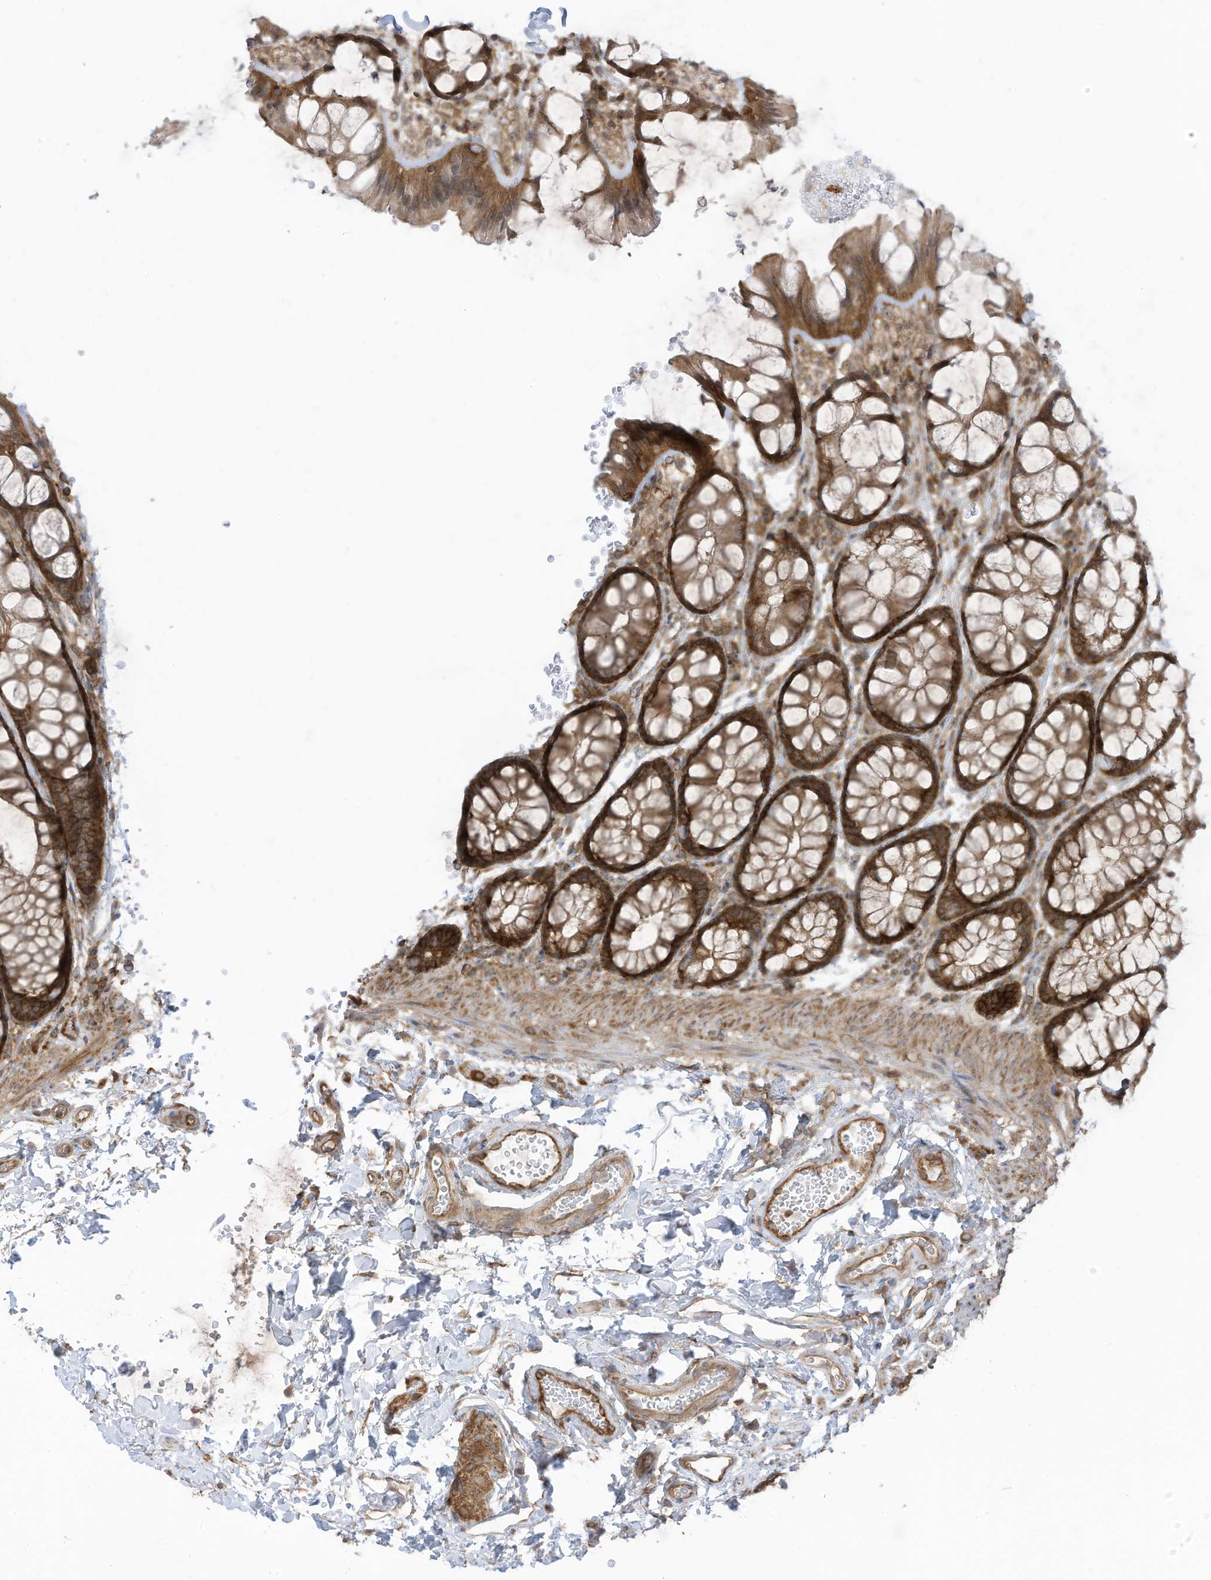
{"staining": {"intensity": "weak", "quantity": "25%-75%", "location": "cytoplasmic/membranous"}, "tissue": "colon", "cell_type": "Endothelial cells", "image_type": "normal", "snomed": [{"axis": "morphology", "description": "Normal tissue, NOS"}, {"axis": "topography", "description": "Colon"}], "caption": "Endothelial cells exhibit low levels of weak cytoplasmic/membranous staining in approximately 25%-75% of cells in normal human colon.", "gene": "REPS1", "patient": {"sex": "male", "age": 47}}